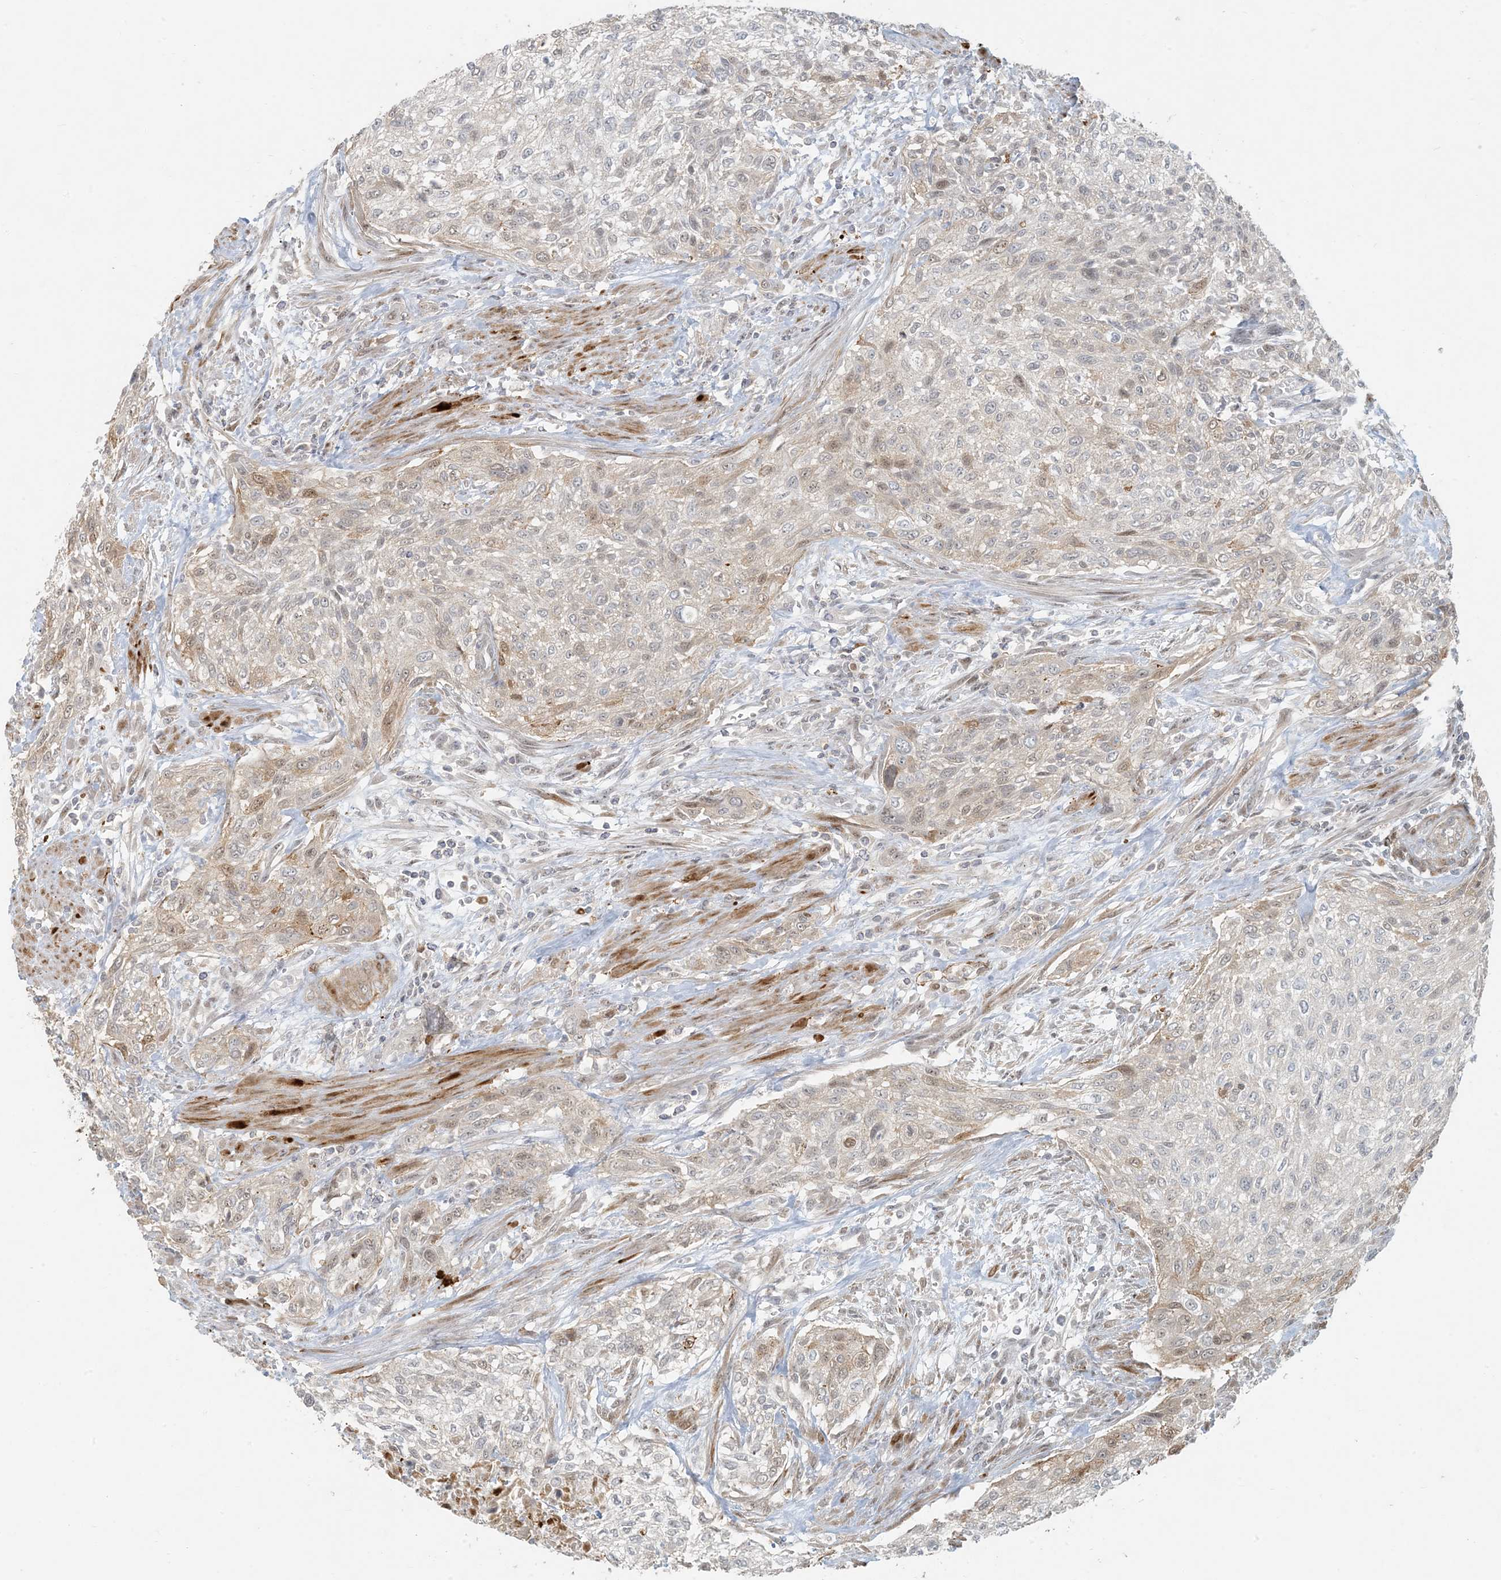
{"staining": {"intensity": "weak", "quantity": "<25%", "location": "cytoplasmic/membranous,nuclear"}, "tissue": "urothelial cancer", "cell_type": "Tumor cells", "image_type": "cancer", "snomed": [{"axis": "morphology", "description": "Urothelial carcinoma, High grade"}, {"axis": "topography", "description": "Urinary bladder"}], "caption": "Immunohistochemical staining of urothelial cancer reveals no significant staining in tumor cells.", "gene": "BCORL1", "patient": {"sex": "male", "age": 35}}